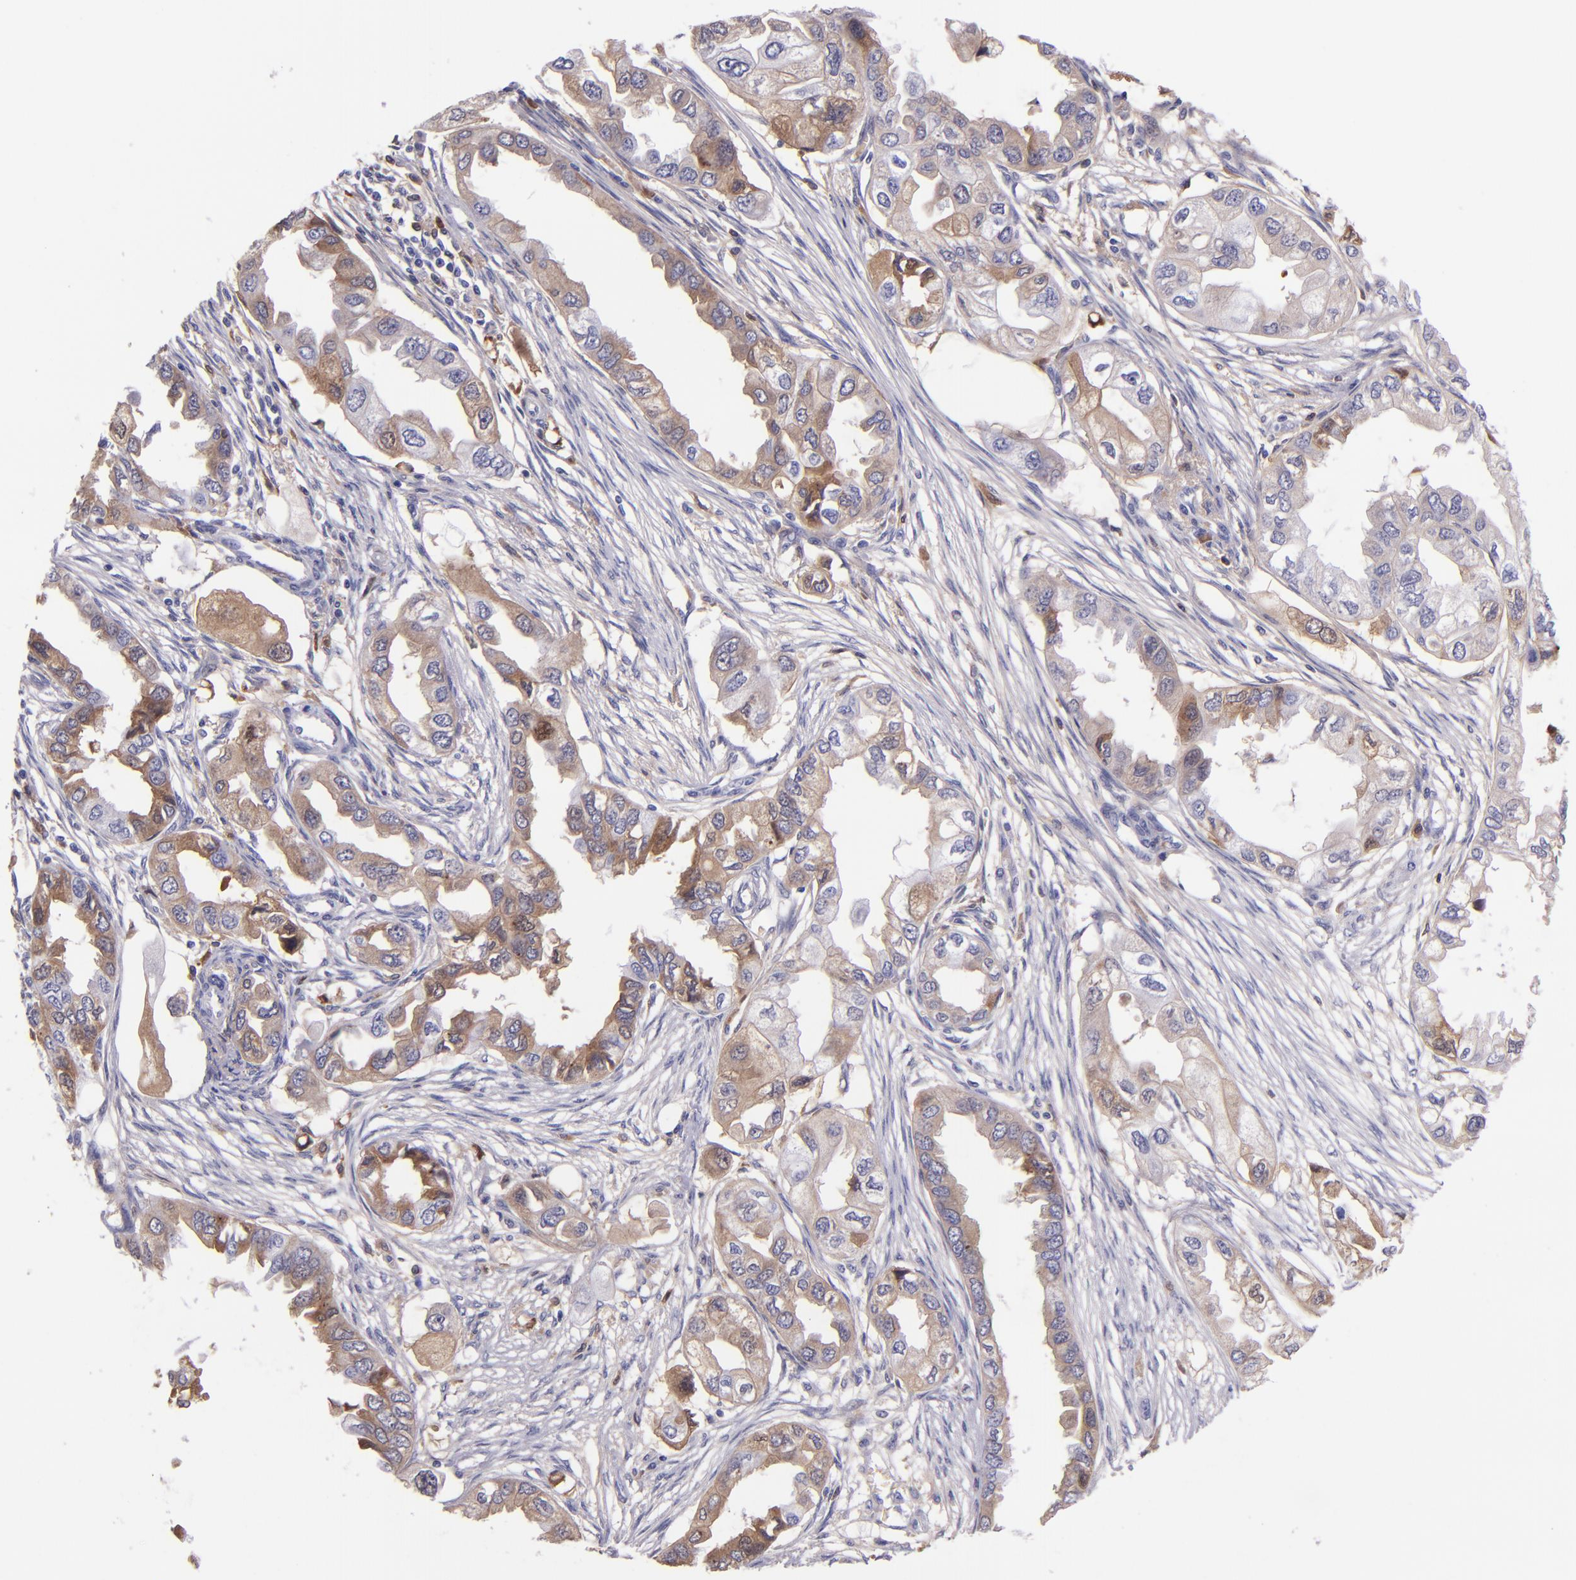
{"staining": {"intensity": "weak", "quantity": "25%-75%", "location": "cytoplasmic/membranous"}, "tissue": "endometrial cancer", "cell_type": "Tumor cells", "image_type": "cancer", "snomed": [{"axis": "morphology", "description": "Adenocarcinoma, NOS"}, {"axis": "topography", "description": "Endometrium"}], "caption": "An immunohistochemistry image of neoplastic tissue is shown. Protein staining in brown shows weak cytoplasmic/membranous positivity in endometrial cancer (adenocarcinoma) within tumor cells.", "gene": "KNG1", "patient": {"sex": "female", "age": 67}}